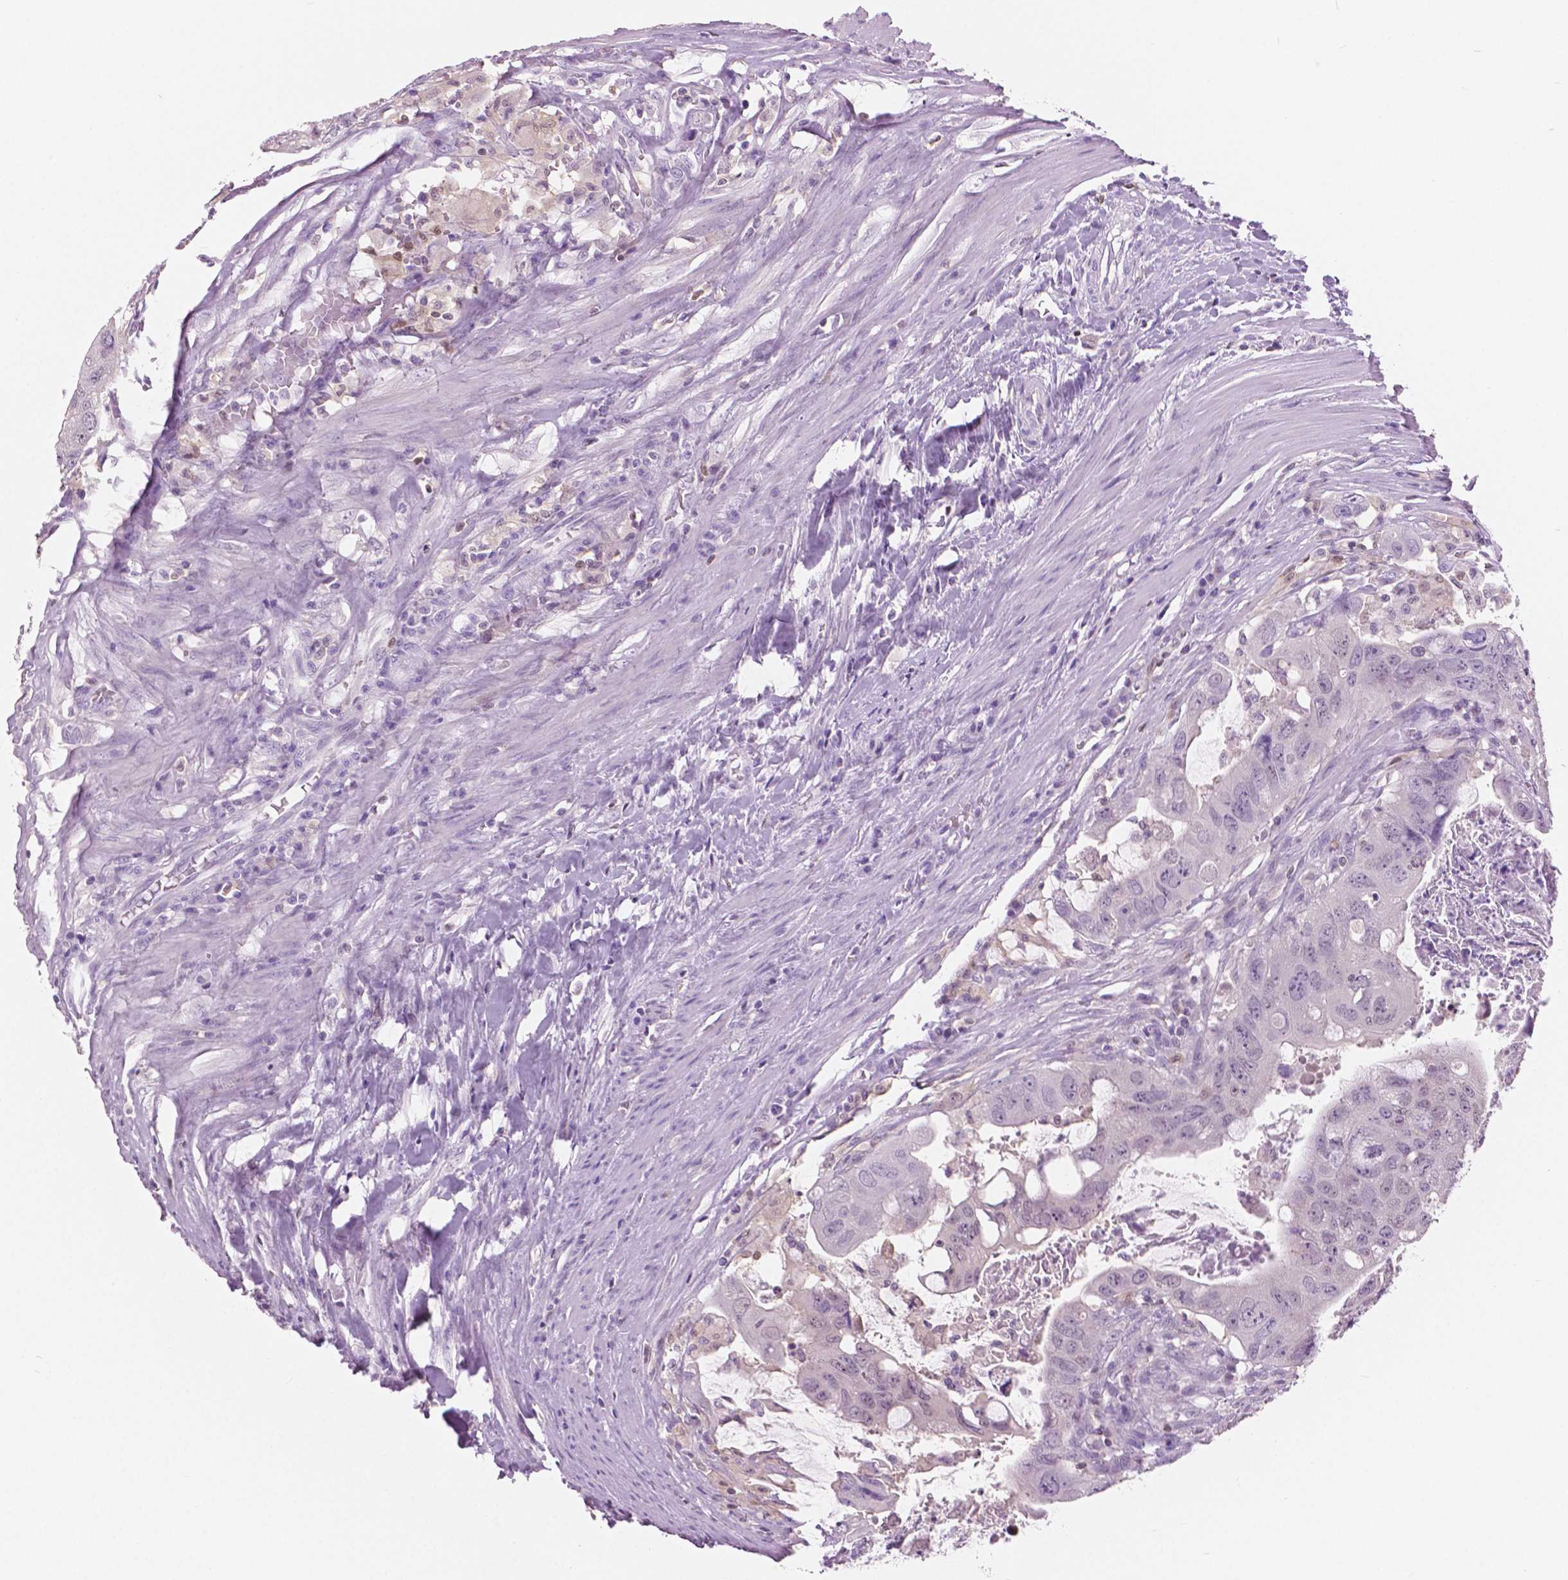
{"staining": {"intensity": "negative", "quantity": "none", "location": "none"}, "tissue": "colorectal cancer", "cell_type": "Tumor cells", "image_type": "cancer", "snomed": [{"axis": "morphology", "description": "Adenocarcinoma, NOS"}, {"axis": "topography", "description": "Colon"}], "caption": "Image shows no significant protein positivity in tumor cells of colorectal cancer (adenocarcinoma).", "gene": "GALM", "patient": {"sex": "male", "age": 57}}